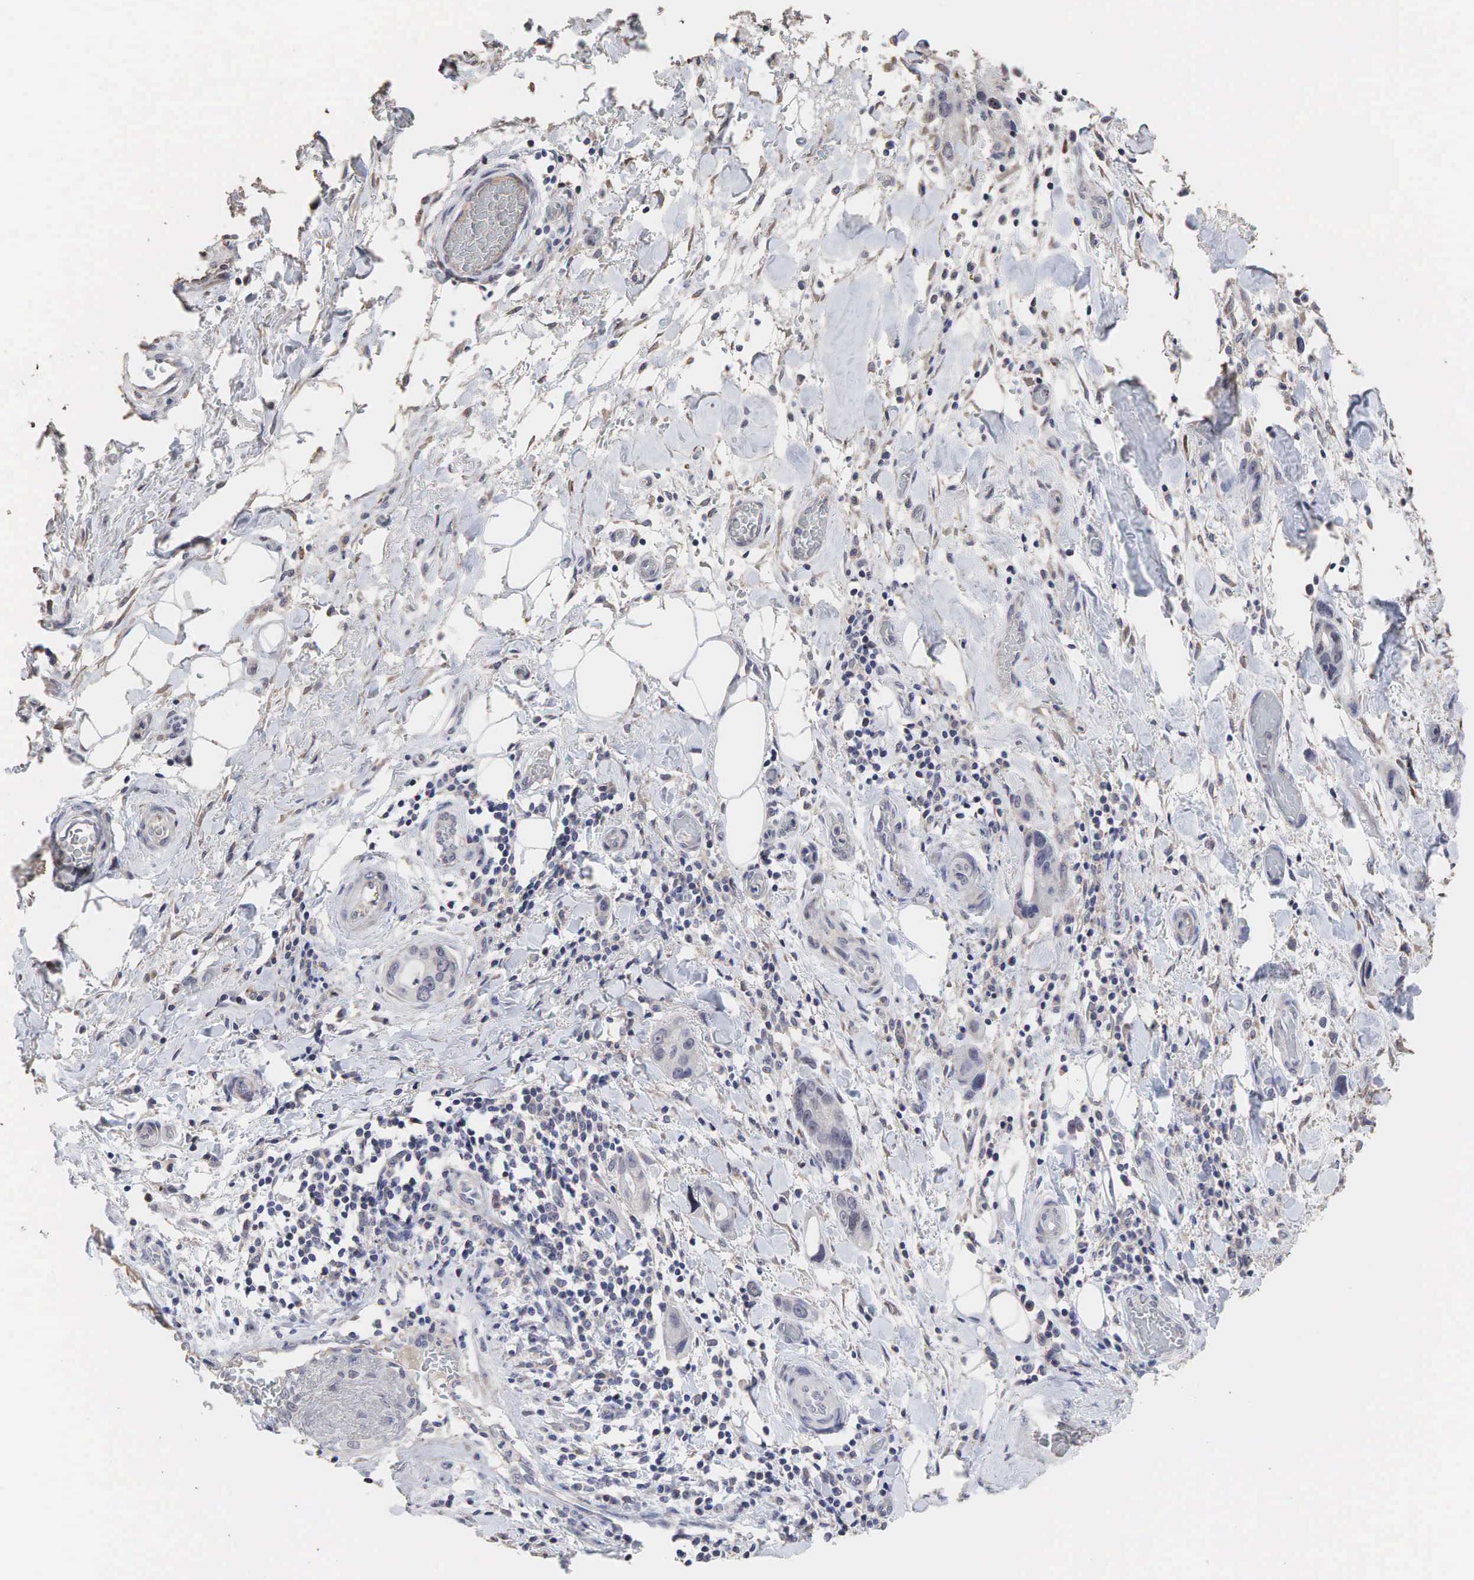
{"staining": {"intensity": "weak", "quantity": ">75%", "location": "cytoplasmic/membranous"}, "tissue": "stomach cancer", "cell_type": "Tumor cells", "image_type": "cancer", "snomed": [{"axis": "morphology", "description": "Adenocarcinoma, NOS"}, {"axis": "topography", "description": "Stomach, upper"}], "caption": "IHC photomicrograph of adenocarcinoma (stomach) stained for a protein (brown), which shows low levels of weak cytoplasmic/membranous positivity in about >75% of tumor cells.", "gene": "DKC1", "patient": {"sex": "male", "age": 47}}